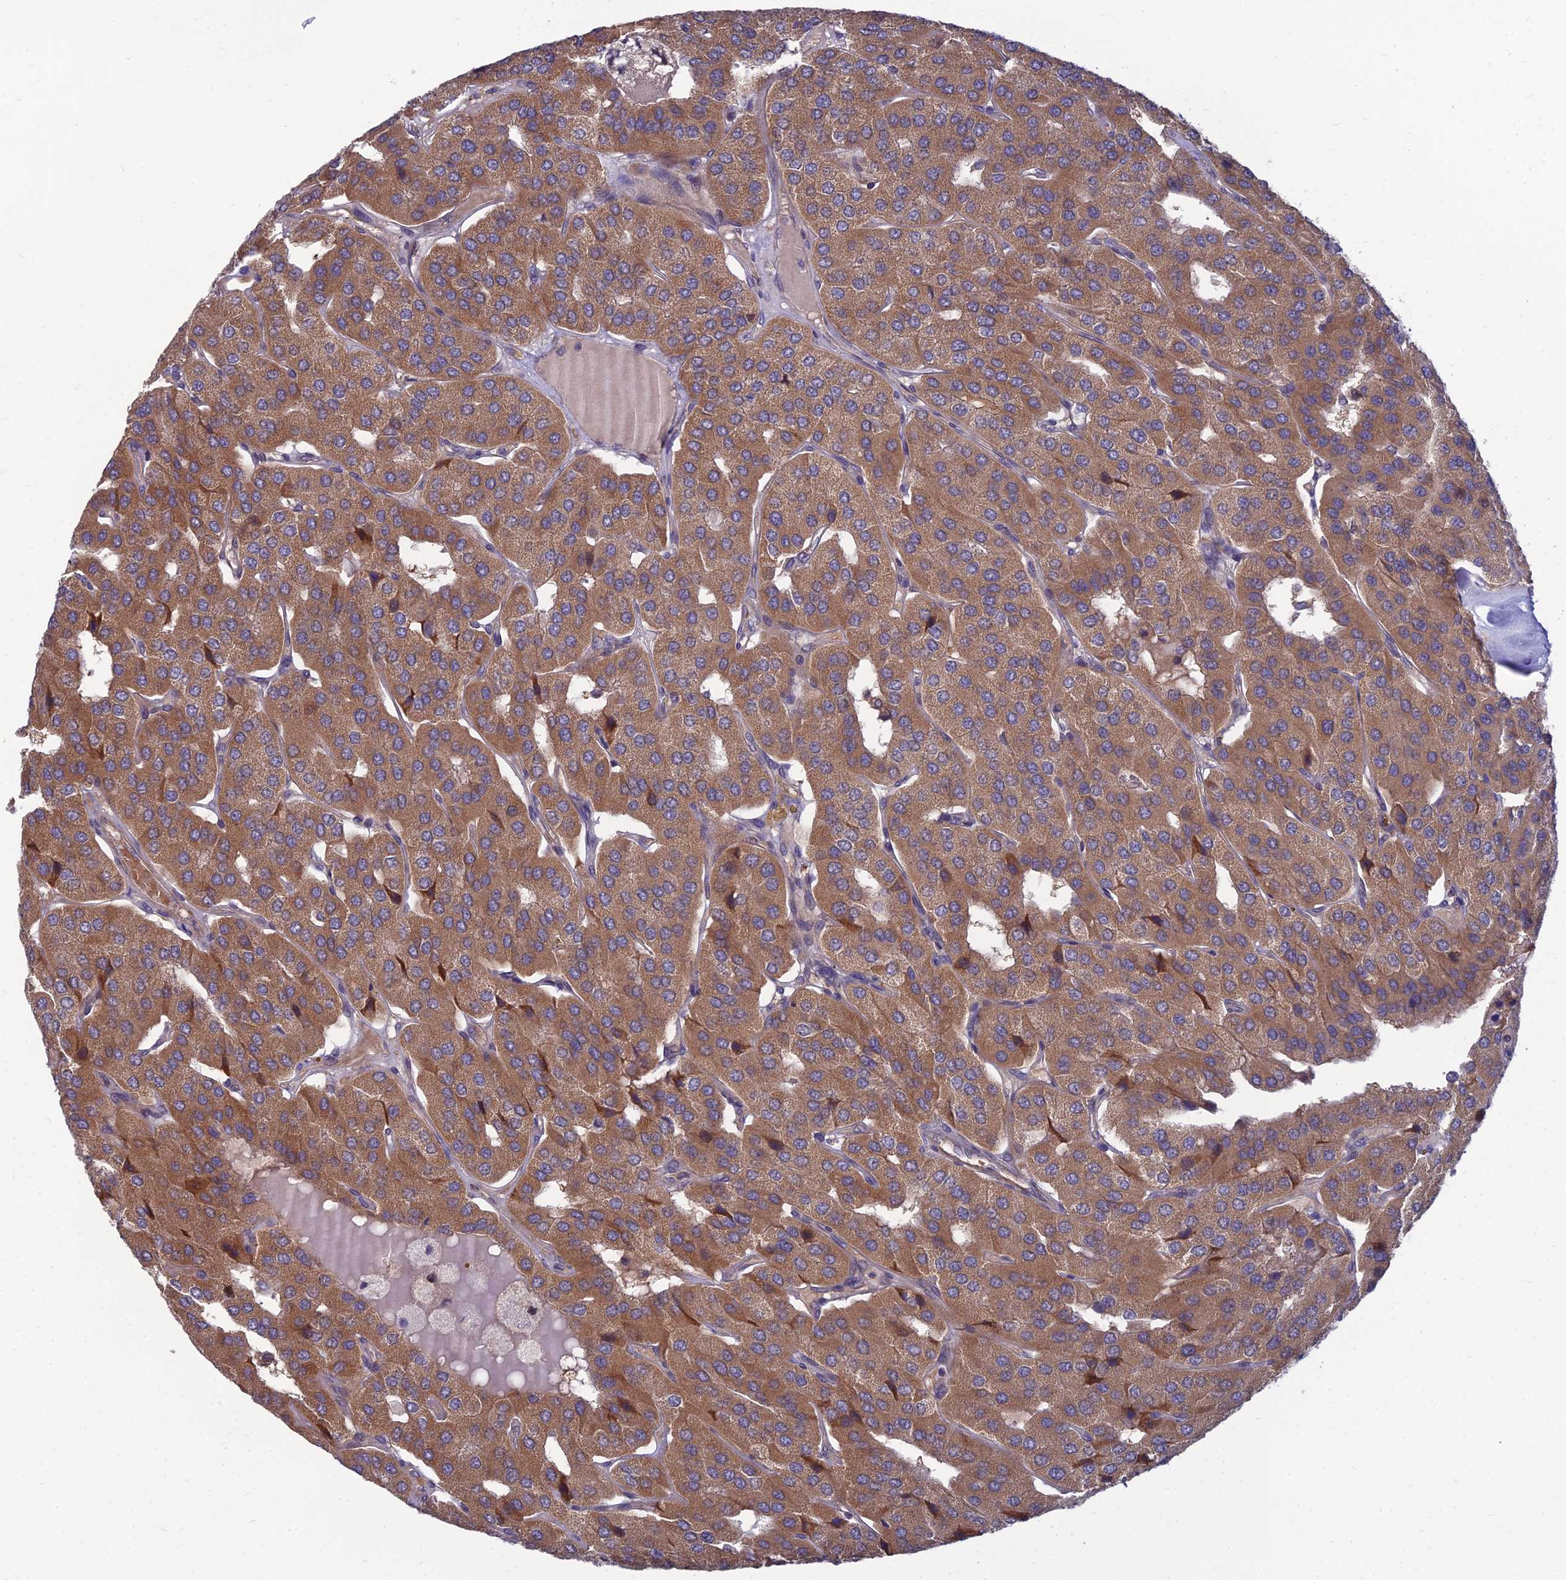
{"staining": {"intensity": "moderate", "quantity": ">75%", "location": "cytoplasmic/membranous"}, "tissue": "parathyroid gland", "cell_type": "Glandular cells", "image_type": "normal", "snomed": [{"axis": "morphology", "description": "Normal tissue, NOS"}, {"axis": "morphology", "description": "Adenoma, NOS"}, {"axis": "topography", "description": "Parathyroid gland"}], "caption": "The photomicrograph demonstrates staining of normal parathyroid gland, revealing moderate cytoplasmic/membranous protein expression (brown color) within glandular cells.", "gene": "OPA3", "patient": {"sex": "female", "age": 86}}